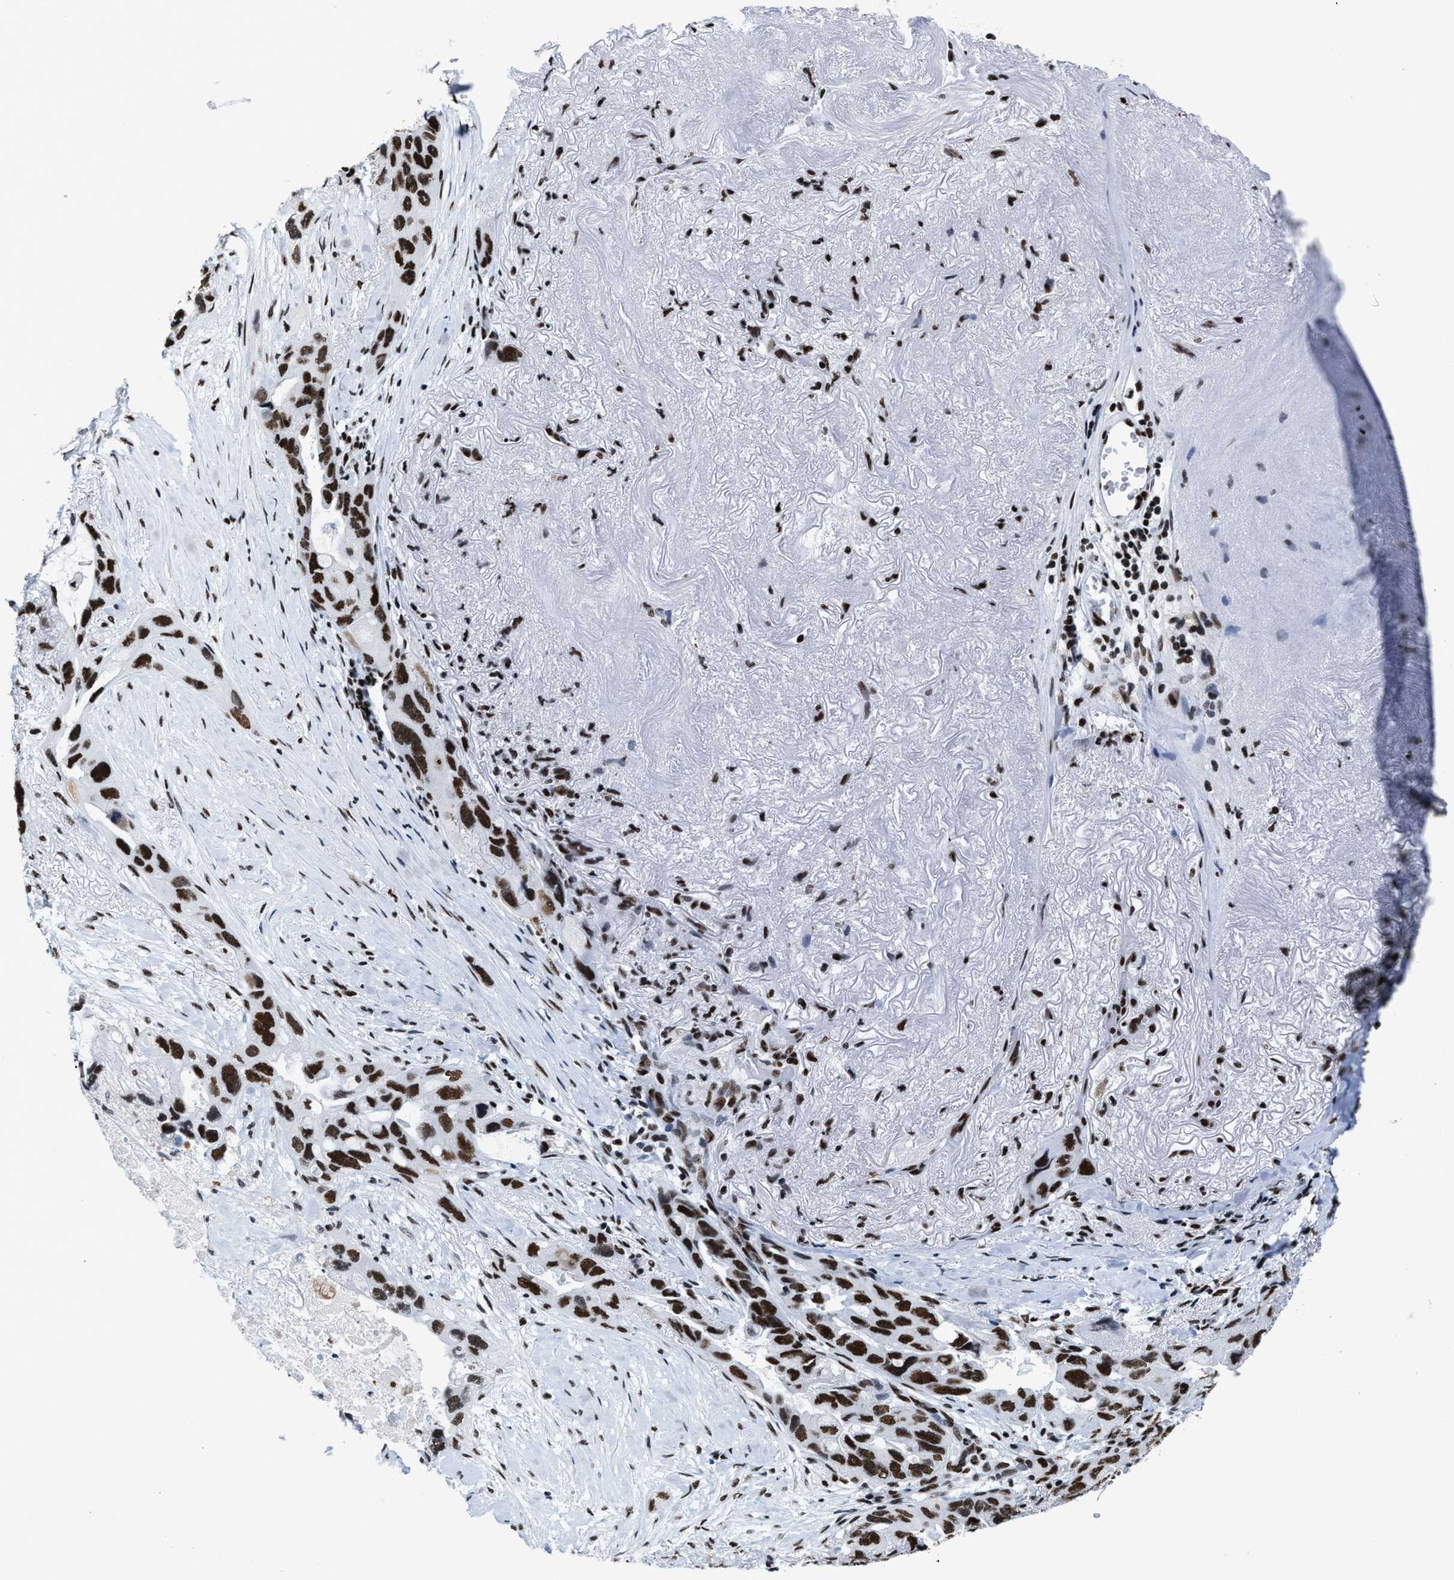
{"staining": {"intensity": "strong", "quantity": ">75%", "location": "nuclear"}, "tissue": "lung cancer", "cell_type": "Tumor cells", "image_type": "cancer", "snomed": [{"axis": "morphology", "description": "Squamous cell carcinoma, NOS"}, {"axis": "topography", "description": "Lung"}], "caption": "The micrograph exhibits staining of squamous cell carcinoma (lung), revealing strong nuclear protein staining (brown color) within tumor cells.", "gene": "SMARCC2", "patient": {"sex": "female", "age": 73}}